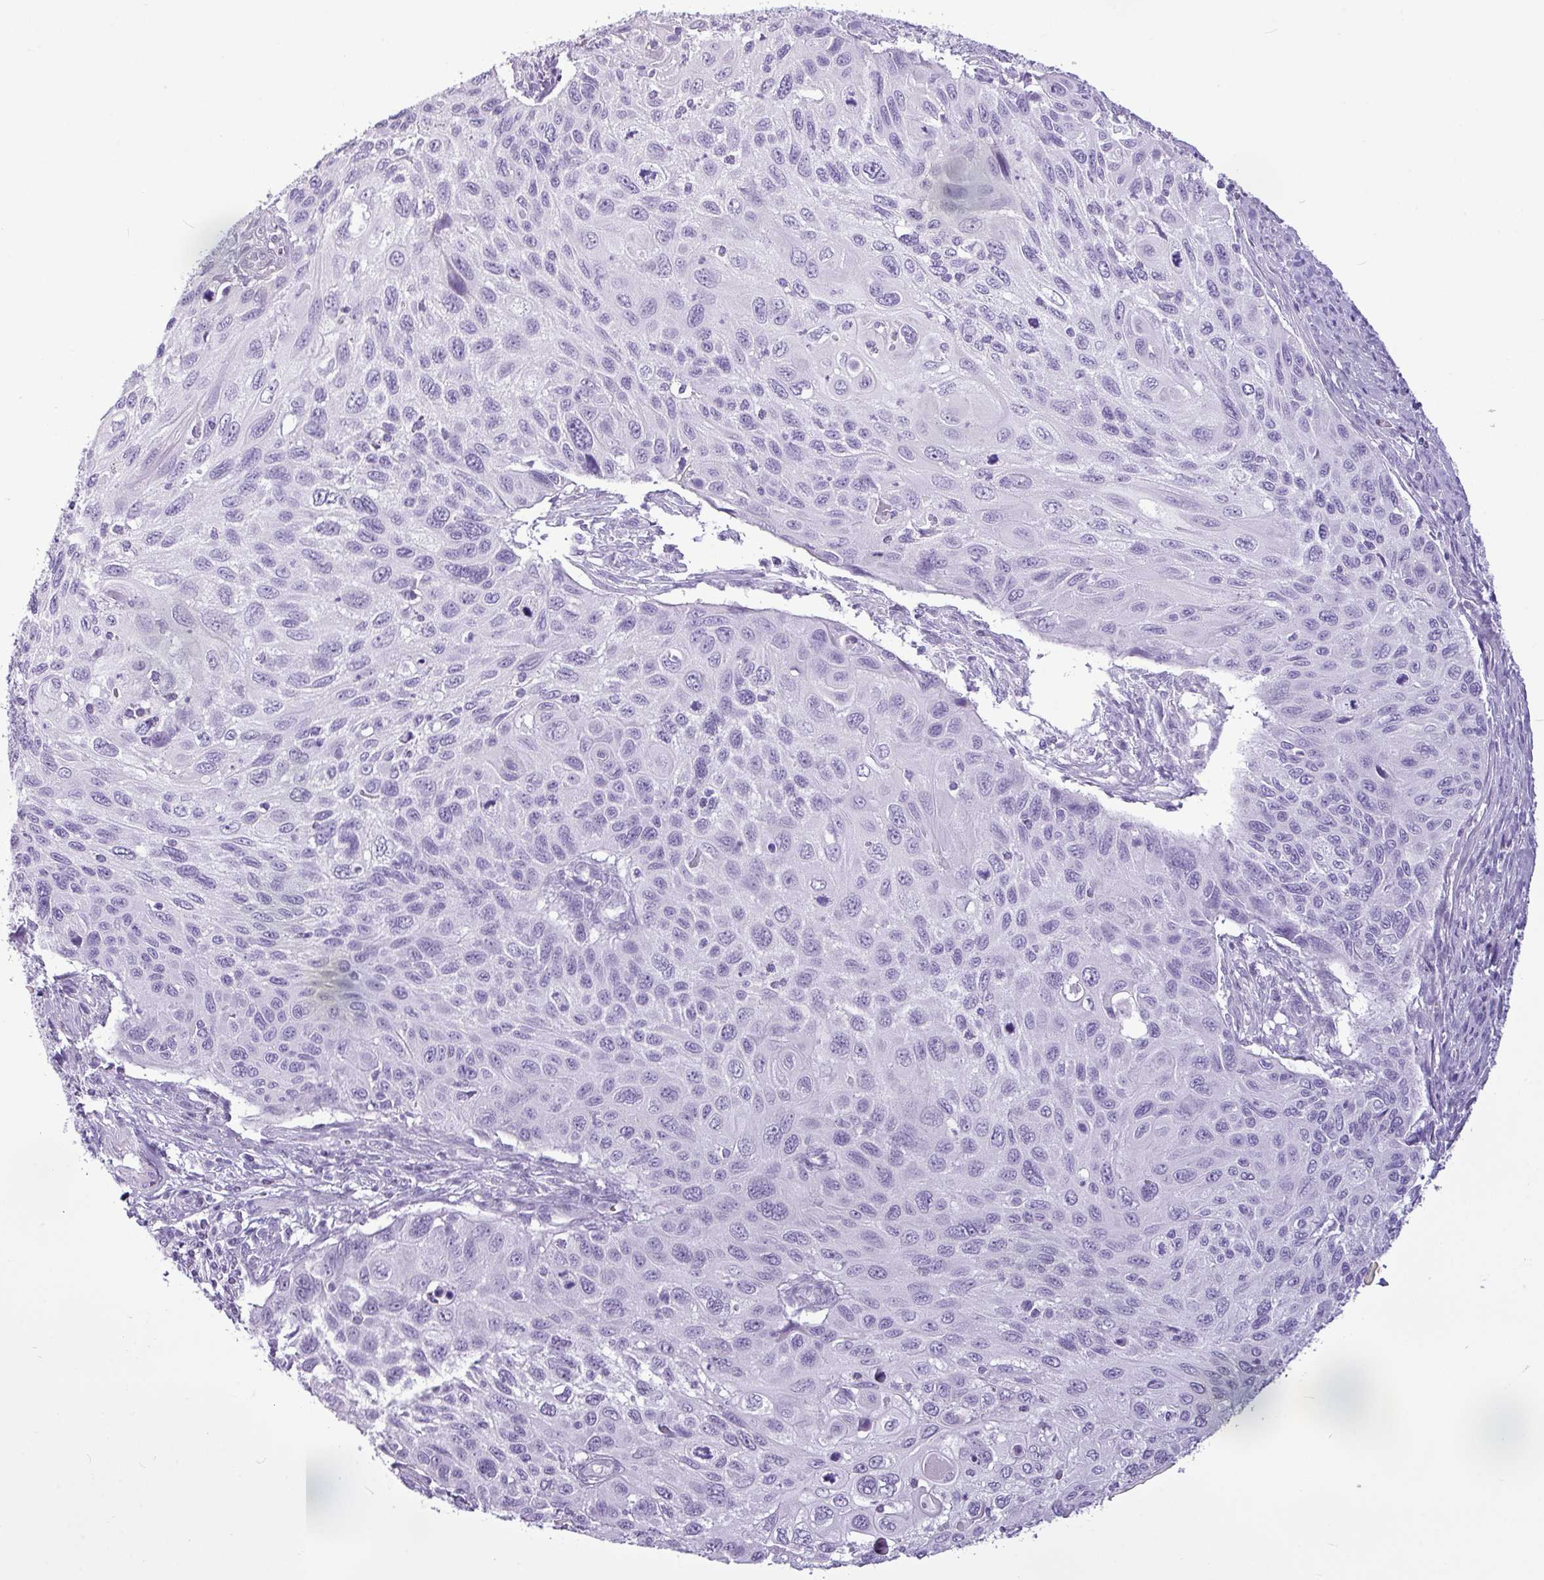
{"staining": {"intensity": "negative", "quantity": "none", "location": "none"}, "tissue": "cervical cancer", "cell_type": "Tumor cells", "image_type": "cancer", "snomed": [{"axis": "morphology", "description": "Squamous cell carcinoma, NOS"}, {"axis": "topography", "description": "Cervix"}], "caption": "There is no significant staining in tumor cells of squamous cell carcinoma (cervical).", "gene": "AMY1B", "patient": {"sex": "female", "age": 70}}